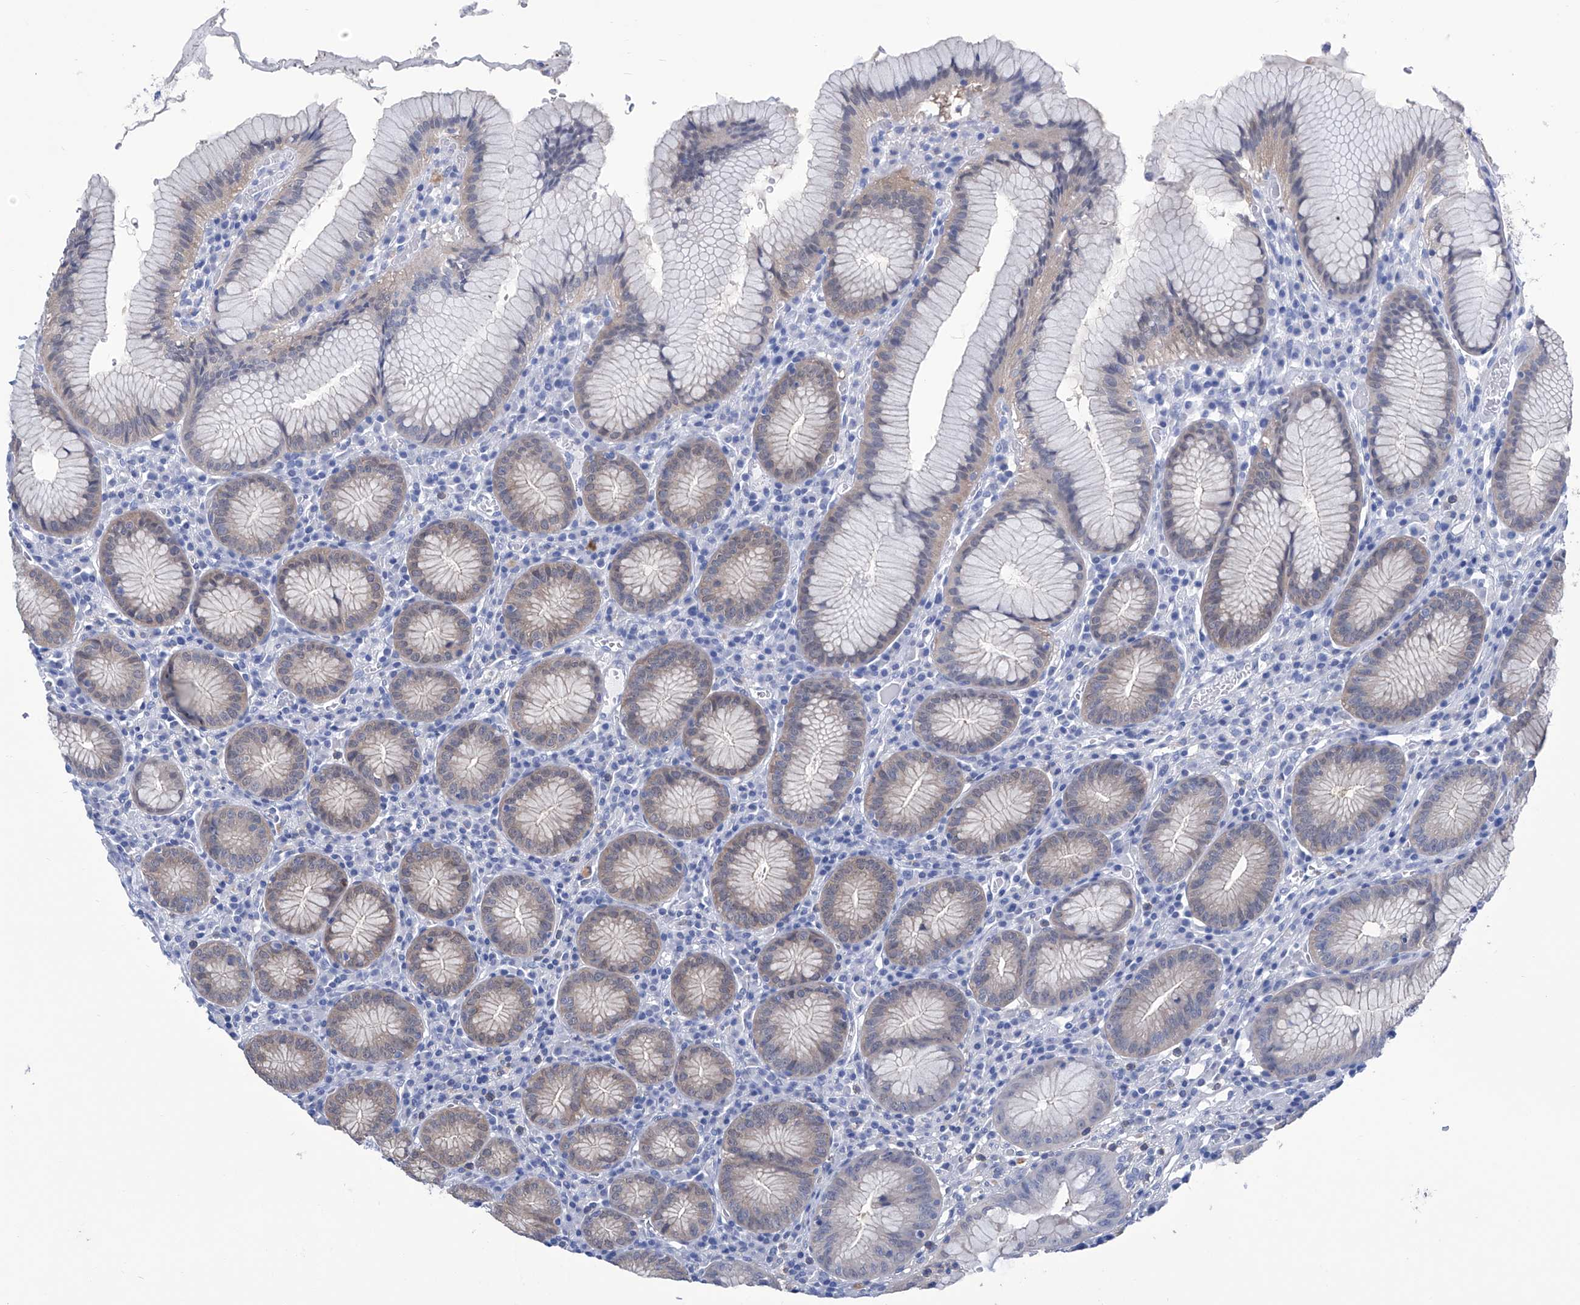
{"staining": {"intensity": "moderate", "quantity": "<25%", "location": "cytoplasmic/membranous"}, "tissue": "stomach", "cell_type": "Glandular cells", "image_type": "normal", "snomed": [{"axis": "morphology", "description": "Normal tissue, NOS"}, {"axis": "topography", "description": "Stomach"}], "caption": "Immunohistochemistry (IHC) histopathology image of unremarkable stomach: human stomach stained using immunohistochemistry (IHC) demonstrates low levels of moderate protein expression localized specifically in the cytoplasmic/membranous of glandular cells, appearing as a cytoplasmic/membranous brown color.", "gene": "IMPA2", "patient": {"sex": "male", "age": 55}}